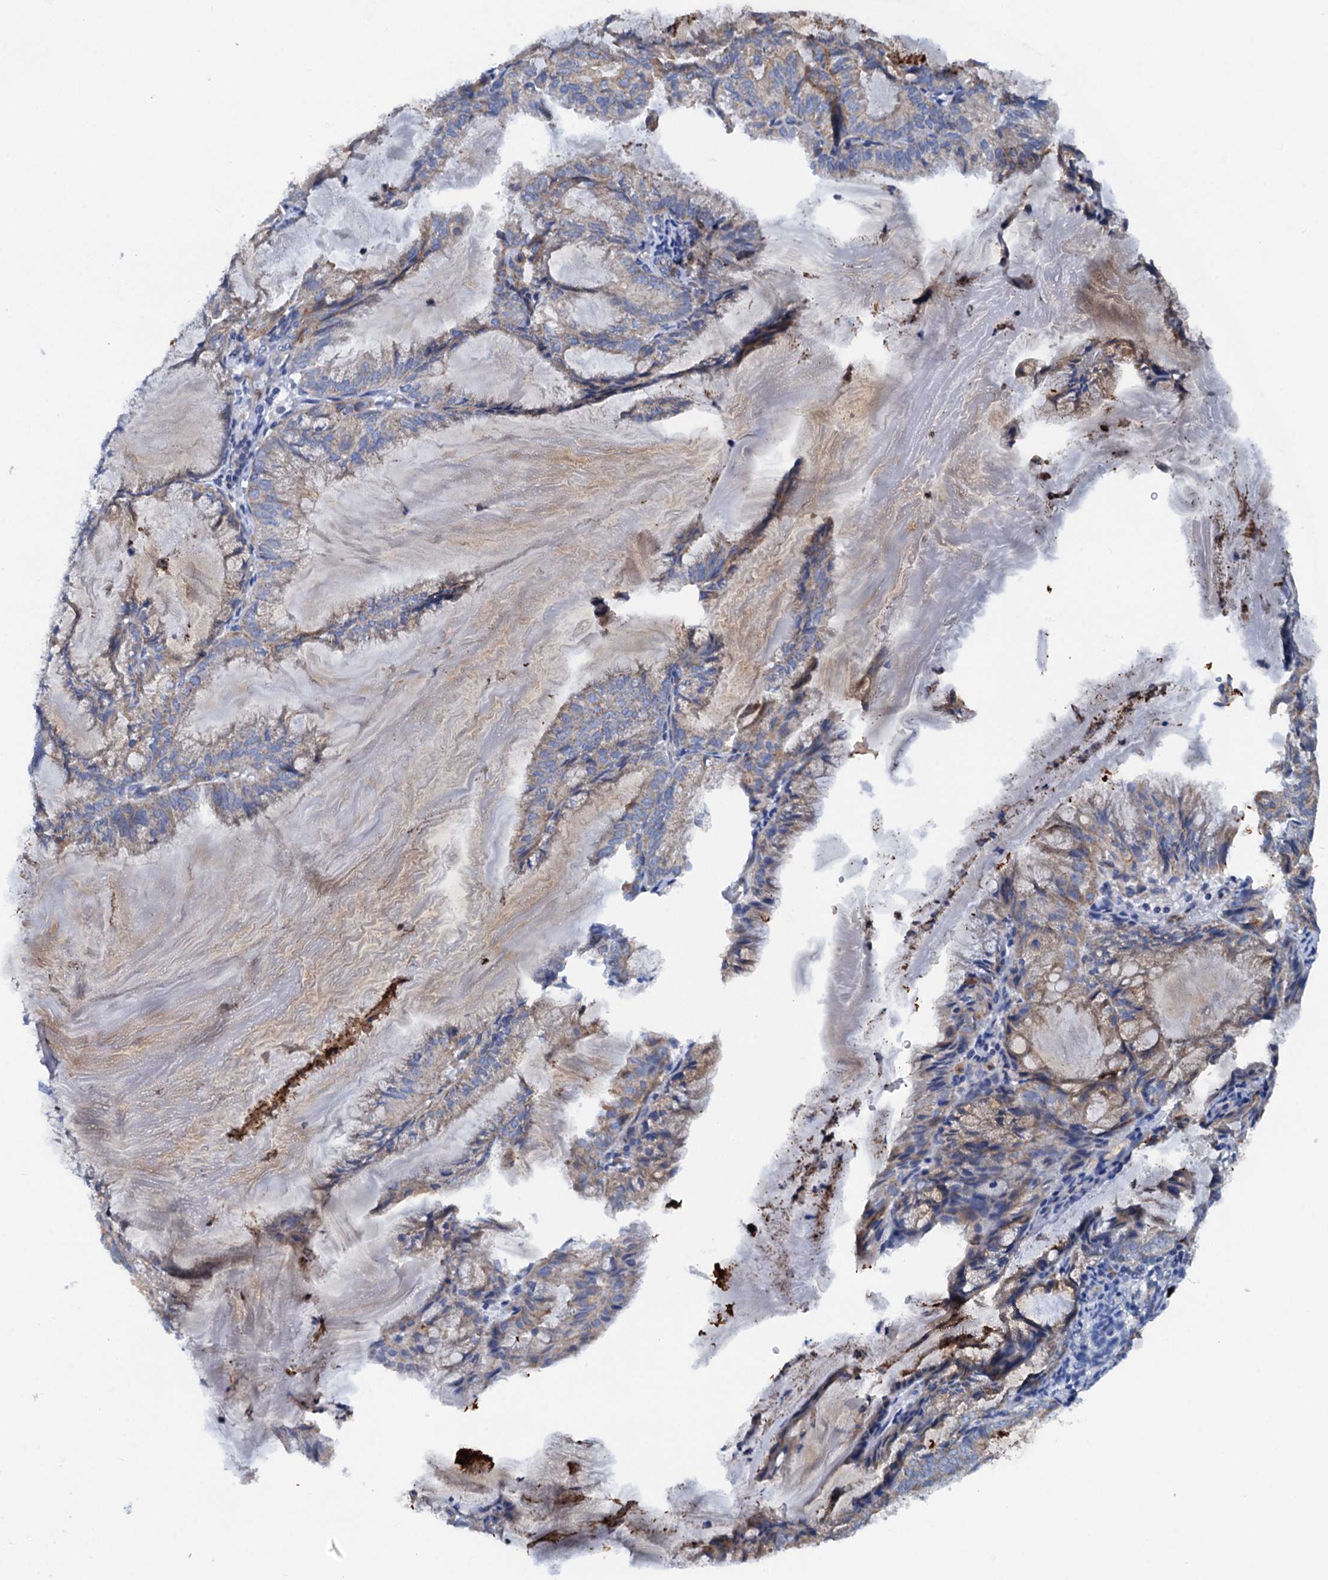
{"staining": {"intensity": "weak", "quantity": "<25%", "location": "cytoplasmic/membranous"}, "tissue": "endometrial cancer", "cell_type": "Tumor cells", "image_type": "cancer", "snomed": [{"axis": "morphology", "description": "Adenocarcinoma, NOS"}, {"axis": "topography", "description": "Endometrium"}], "caption": "This micrograph is of endometrial cancer stained with IHC to label a protein in brown with the nuclei are counter-stained blue. There is no positivity in tumor cells.", "gene": "RASSF9", "patient": {"sex": "female", "age": 86}}